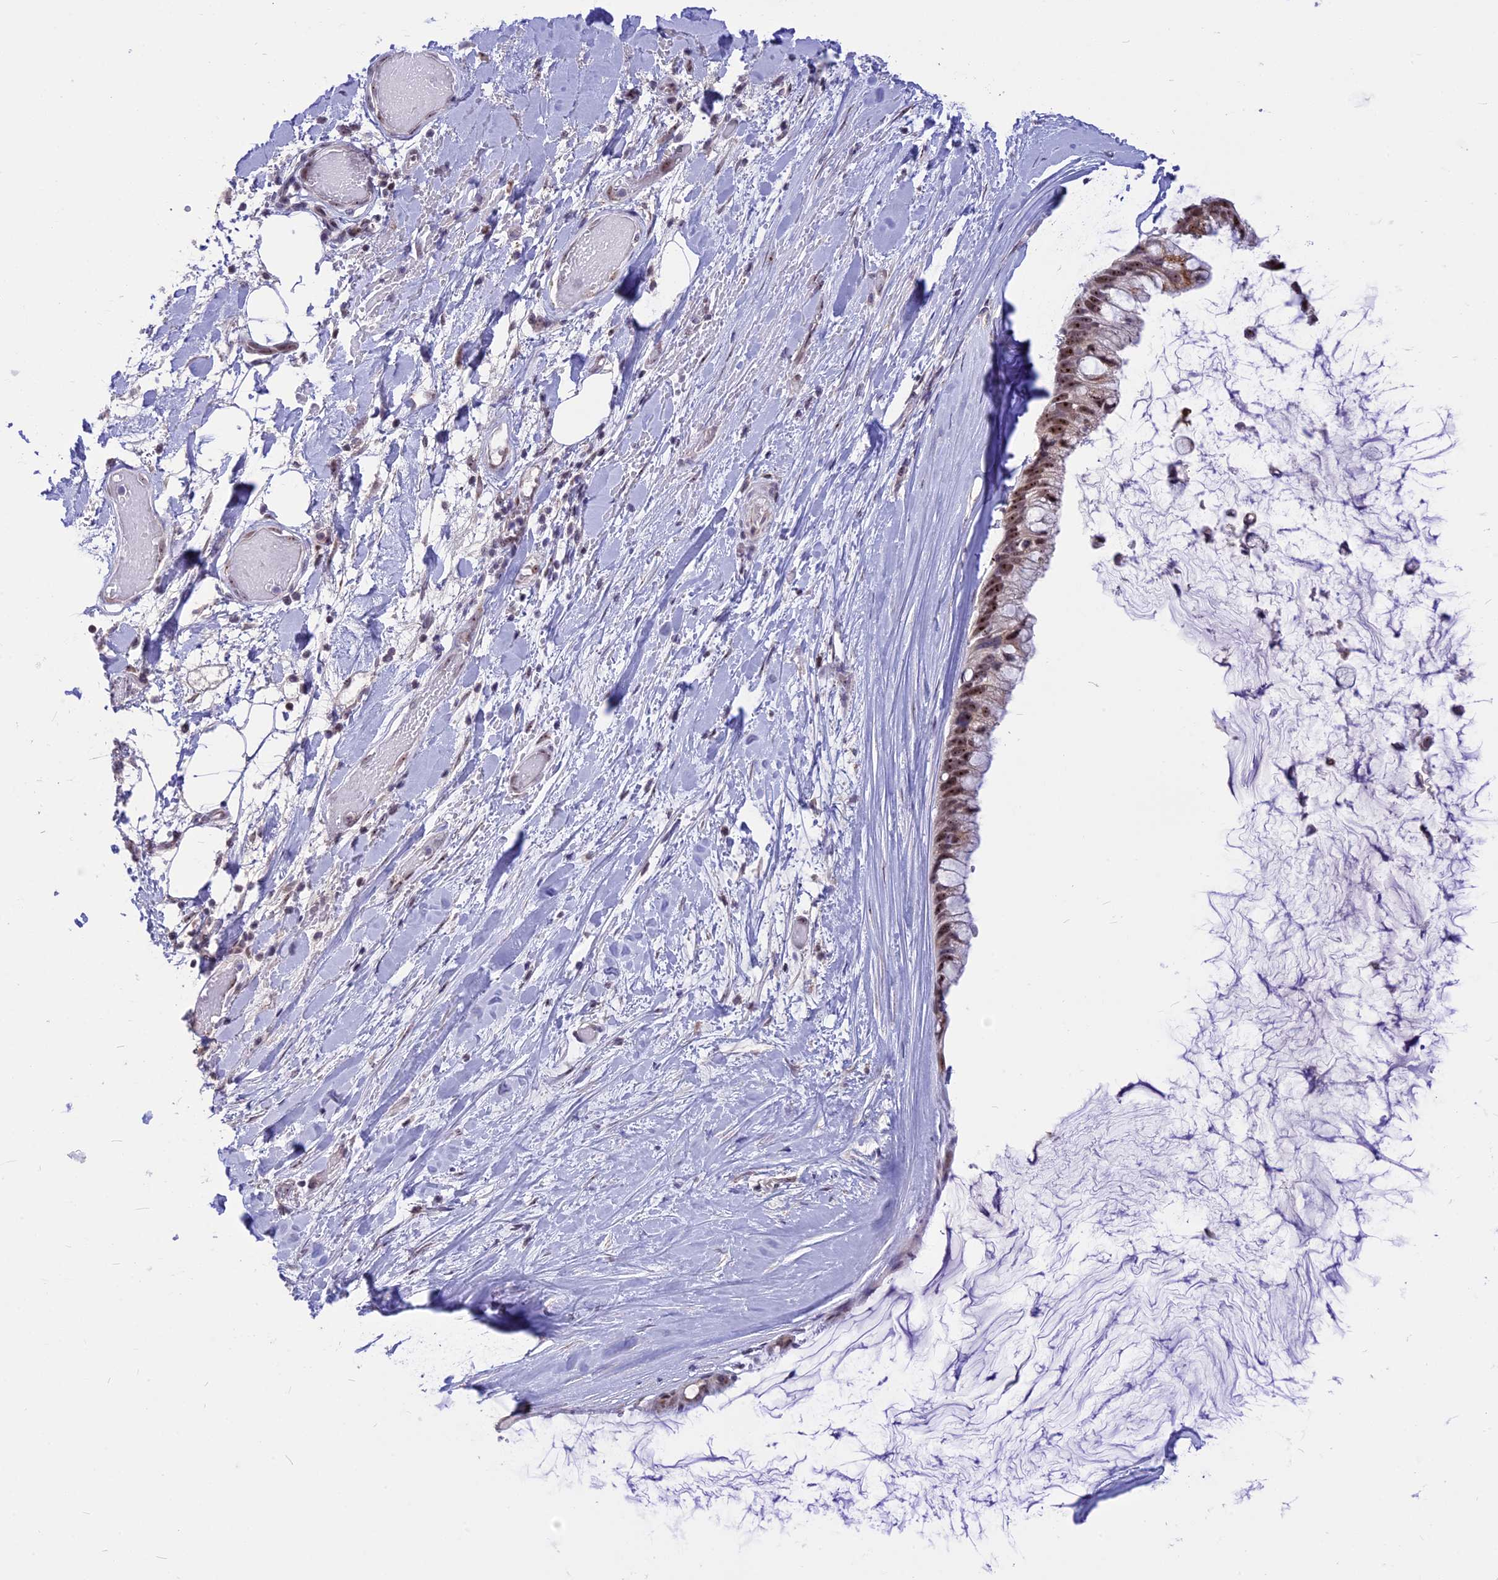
{"staining": {"intensity": "moderate", "quantity": ">75%", "location": "nuclear"}, "tissue": "ovarian cancer", "cell_type": "Tumor cells", "image_type": "cancer", "snomed": [{"axis": "morphology", "description": "Cystadenocarcinoma, mucinous, NOS"}, {"axis": "topography", "description": "Ovary"}], "caption": "Immunohistochemistry (DAB (3,3'-diaminobenzidine)) staining of ovarian mucinous cystadenocarcinoma demonstrates moderate nuclear protein expression in approximately >75% of tumor cells. The protein of interest is shown in brown color, while the nuclei are stained blue.", "gene": "CMSS1", "patient": {"sex": "female", "age": 39}}